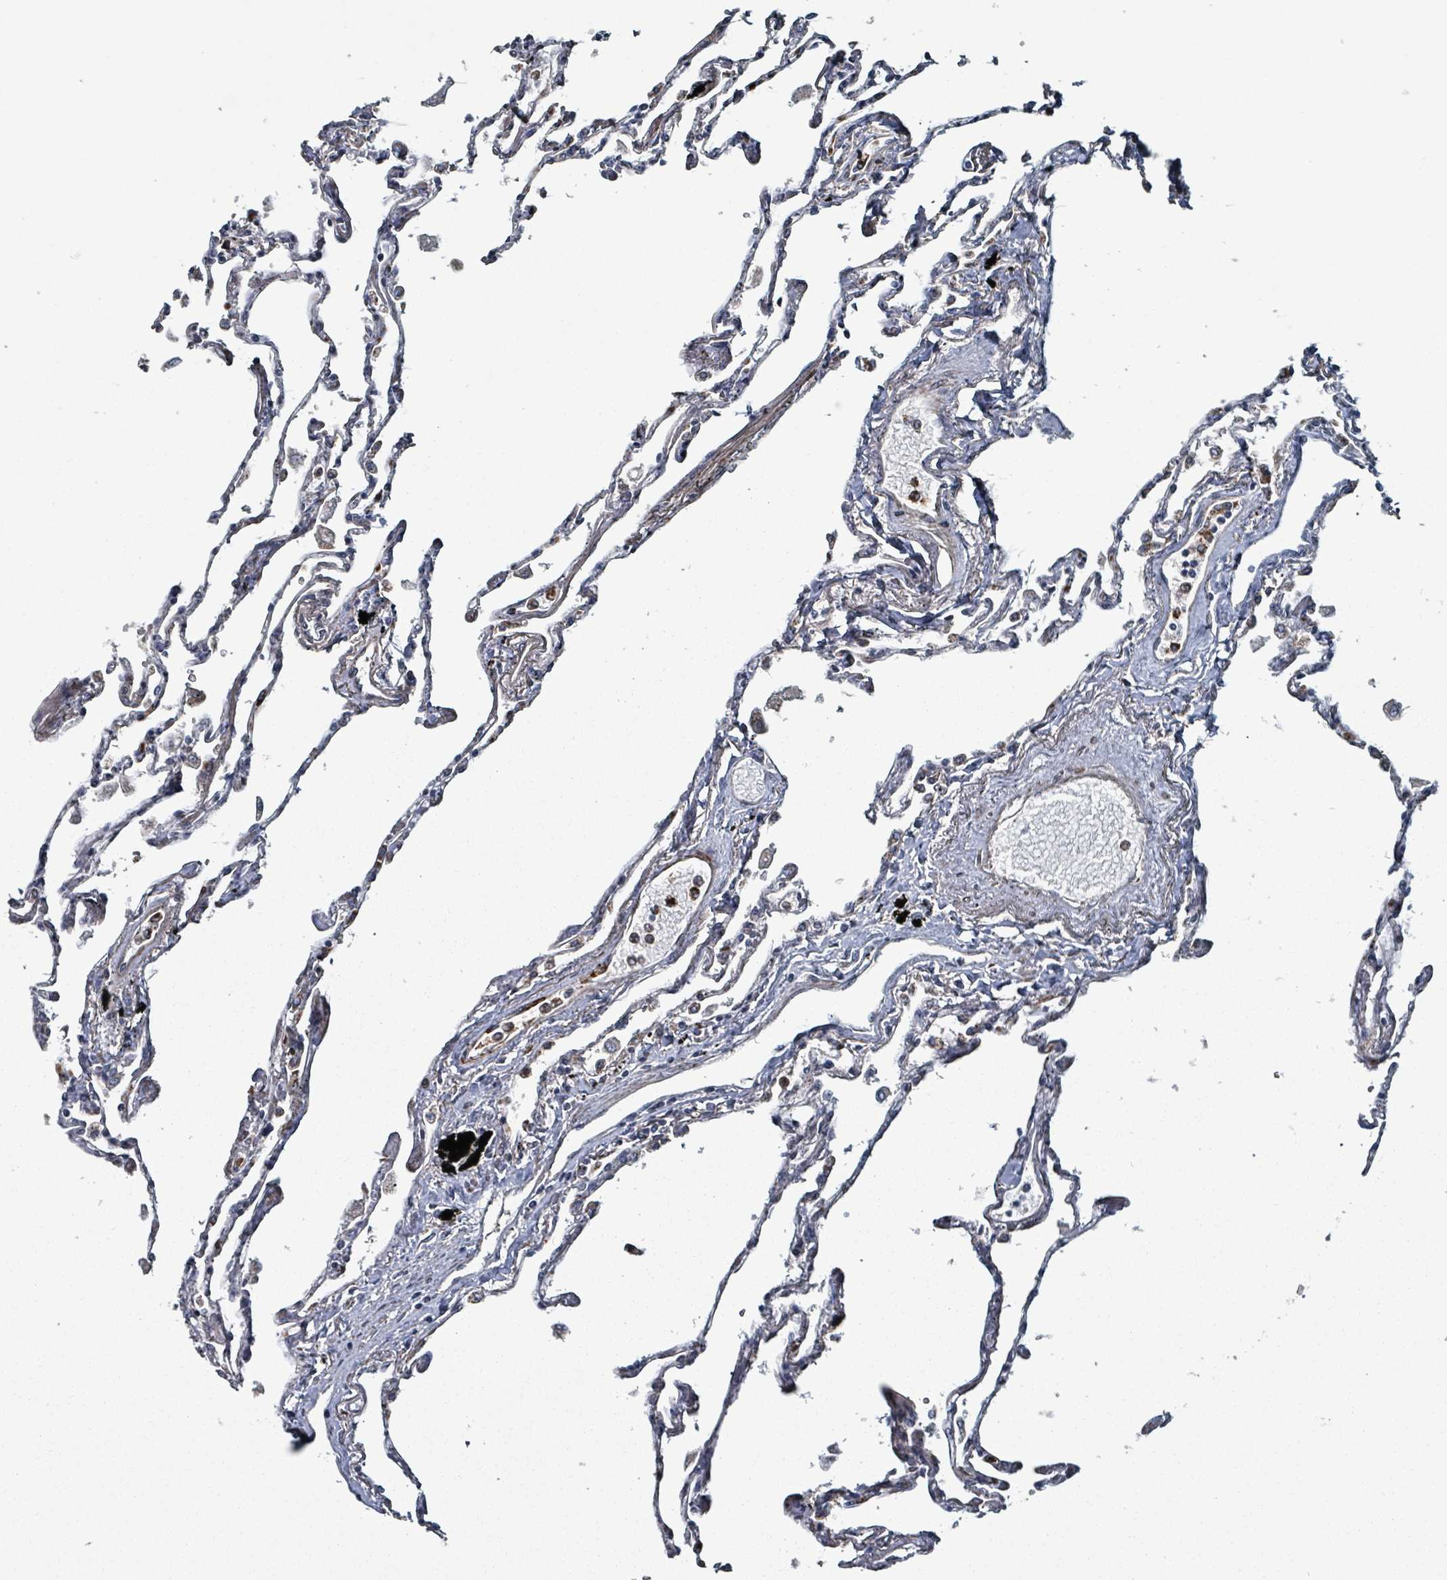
{"staining": {"intensity": "moderate", "quantity": "25%-75%", "location": "cytoplasmic/membranous"}, "tissue": "lung", "cell_type": "Alveolar cells", "image_type": "normal", "snomed": [{"axis": "morphology", "description": "Normal tissue, NOS"}, {"axis": "topography", "description": "Lung"}], "caption": "Immunohistochemistry (IHC) of unremarkable human lung shows medium levels of moderate cytoplasmic/membranous expression in approximately 25%-75% of alveolar cells. (DAB IHC with brightfield microscopy, high magnification).", "gene": "MRPL4", "patient": {"sex": "female", "age": 67}}